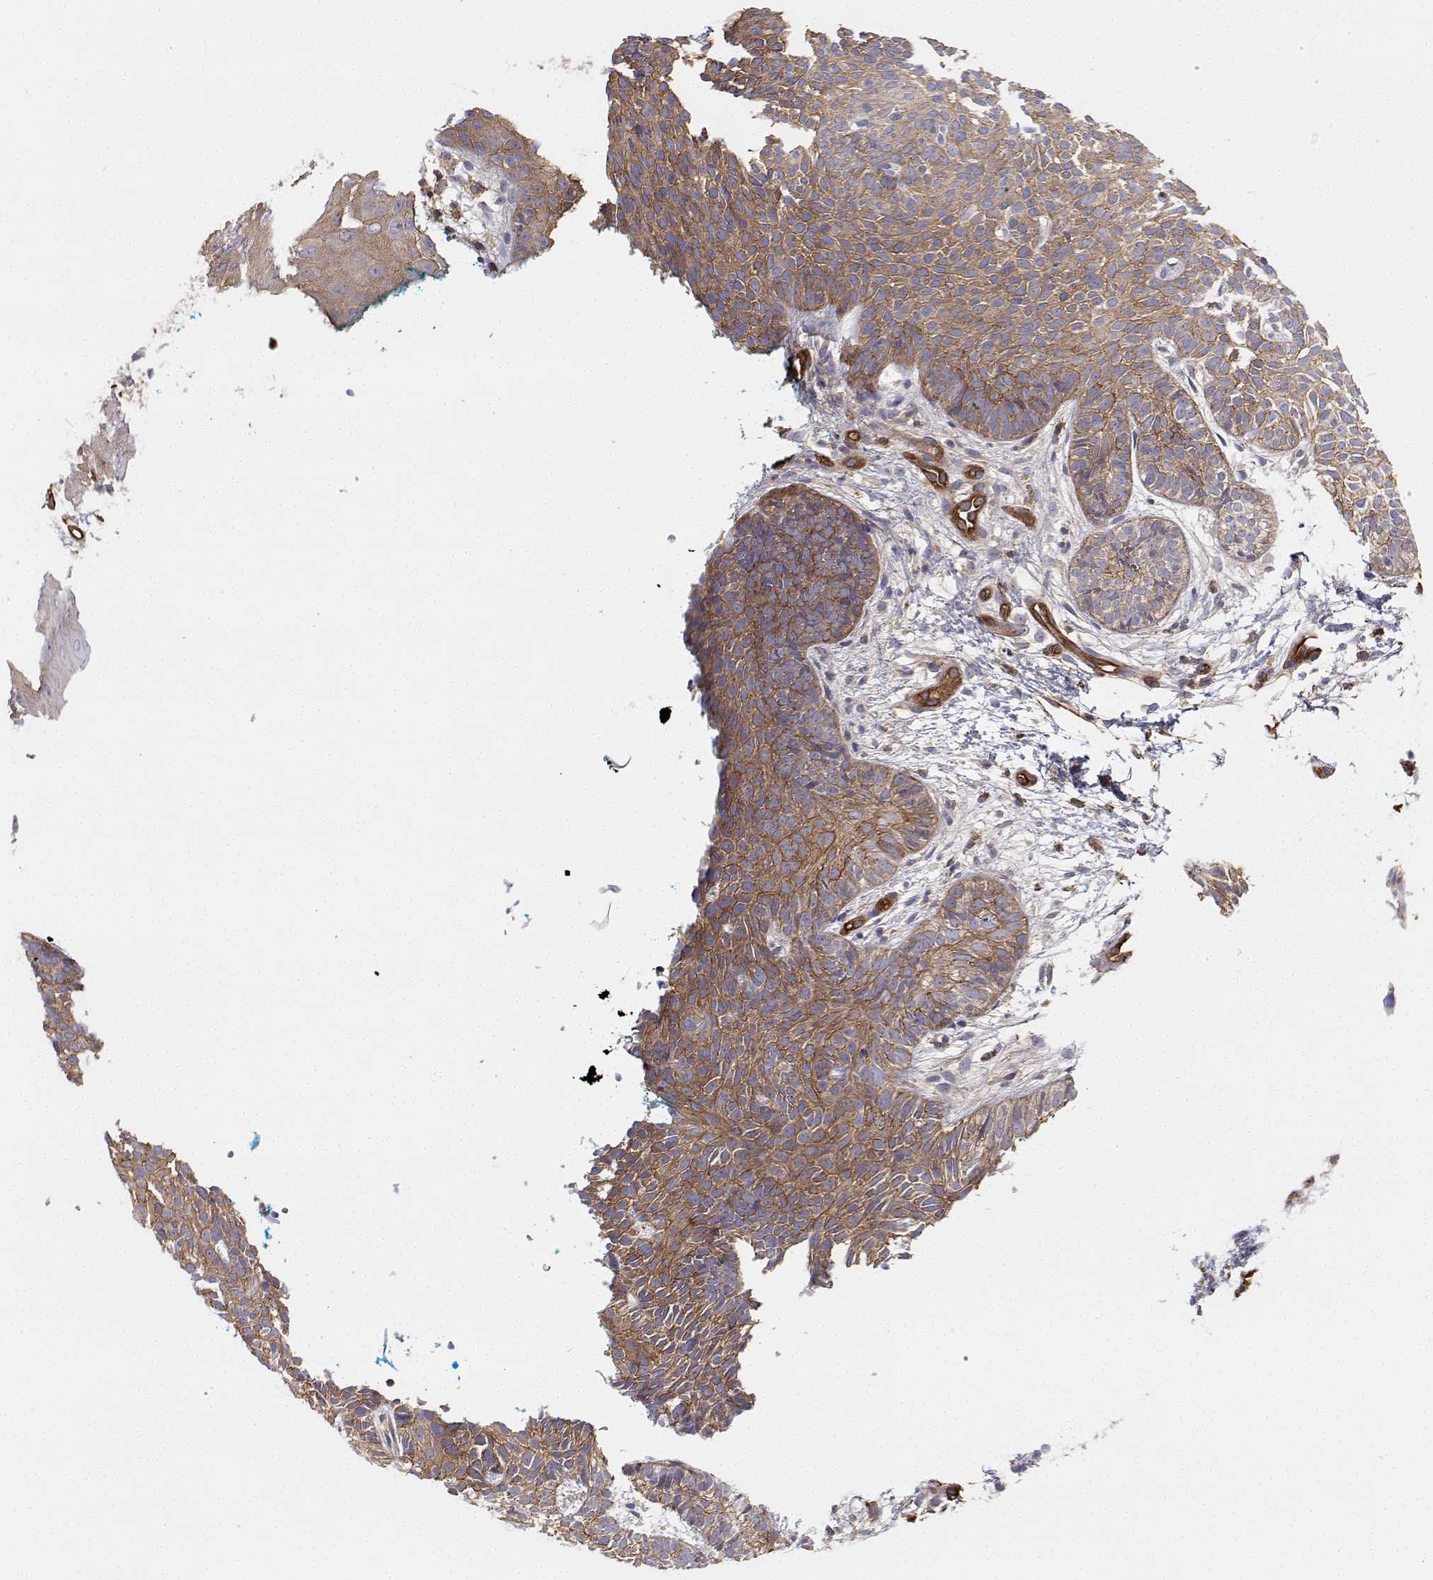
{"staining": {"intensity": "weak", "quantity": ">75%", "location": "cytoplasmic/membranous"}, "tissue": "skin cancer", "cell_type": "Tumor cells", "image_type": "cancer", "snomed": [{"axis": "morphology", "description": "Basal cell carcinoma"}, {"axis": "topography", "description": "Skin"}, {"axis": "topography", "description": "Skin of leg"}], "caption": "Skin cancer stained for a protein demonstrates weak cytoplasmic/membranous positivity in tumor cells.", "gene": "MYH9", "patient": {"sex": "female", "age": 87}}